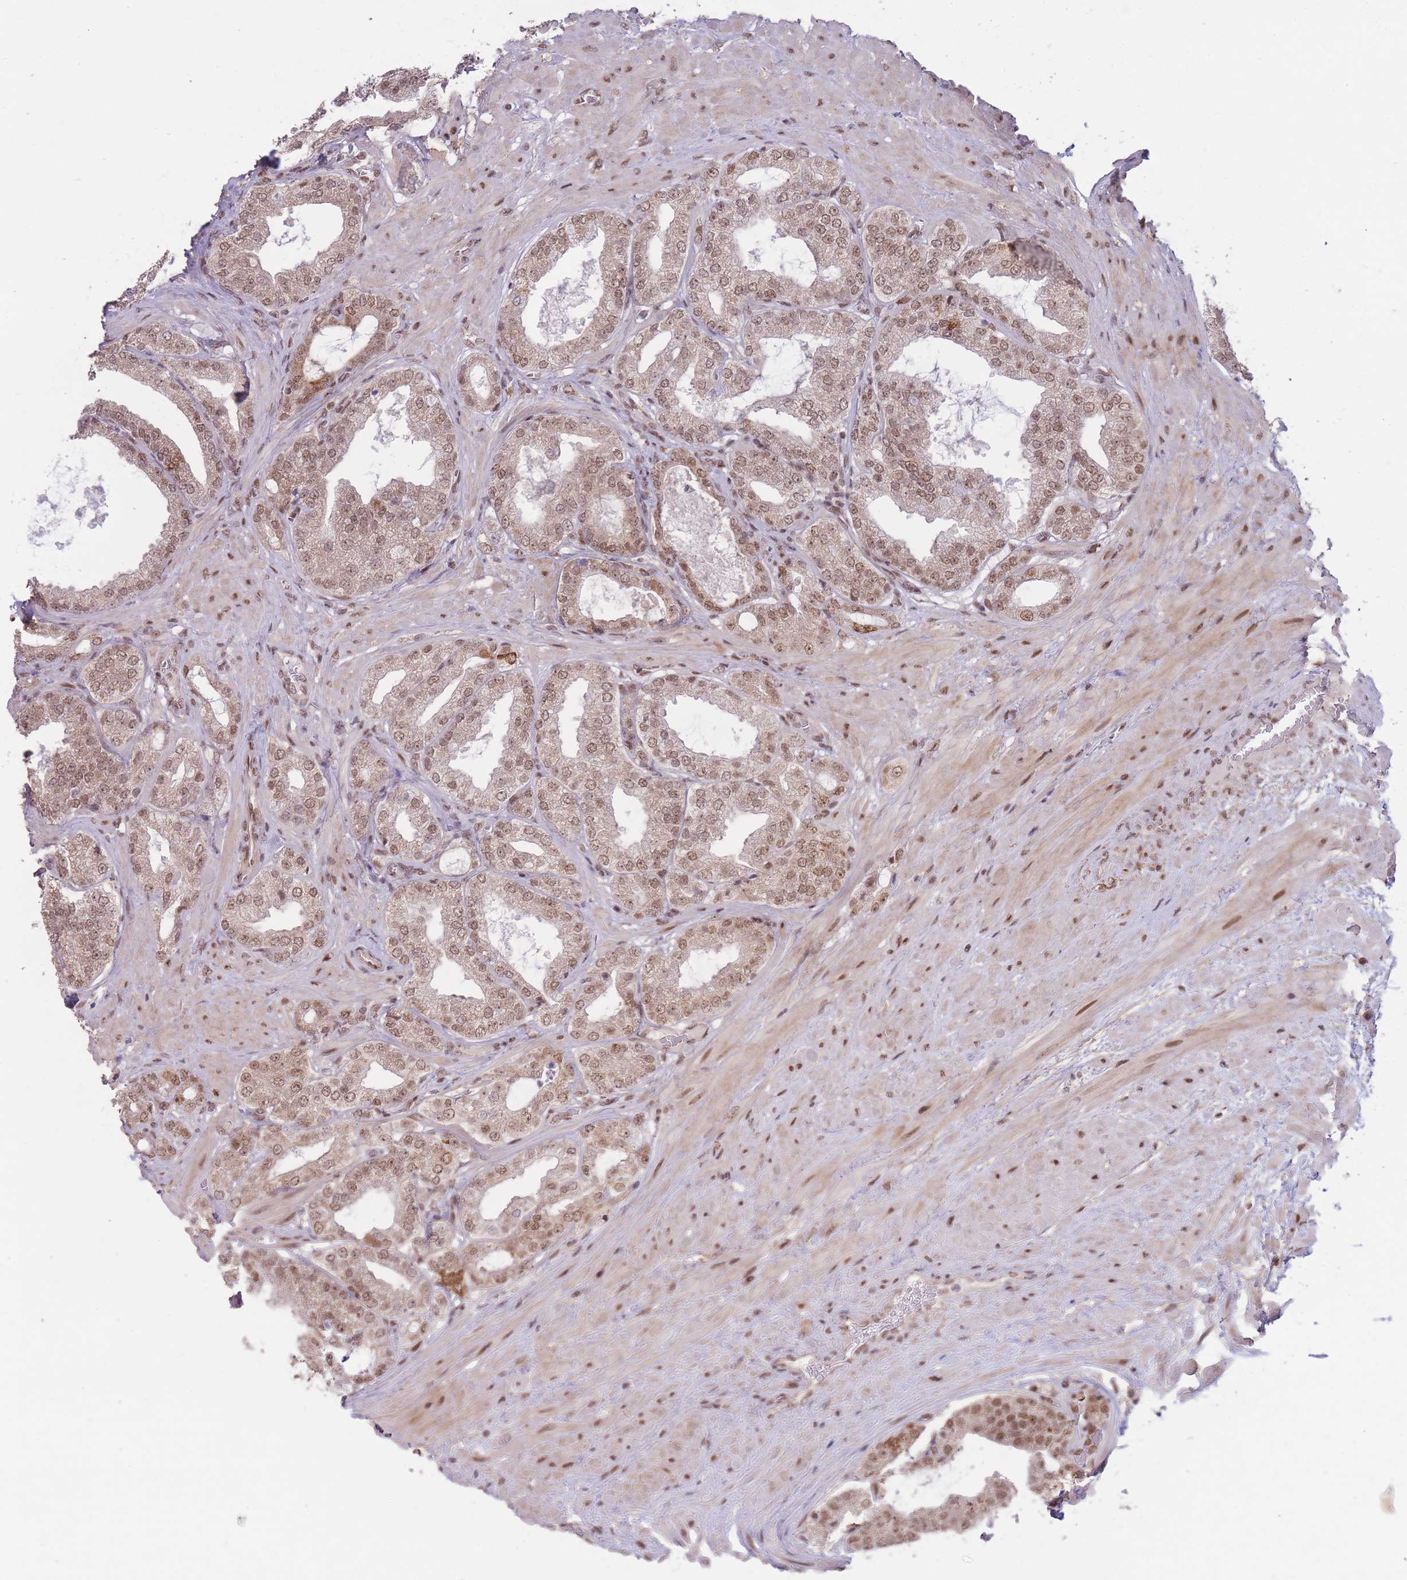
{"staining": {"intensity": "moderate", "quantity": ">75%", "location": "nuclear"}, "tissue": "prostate cancer", "cell_type": "Tumor cells", "image_type": "cancer", "snomed": [{"axis": "morphology", "description": "Adenocarcinoma, Low grade"}, {"axis": "topography", "description": "Prostate"}], "caption": "IHC image of neoplastic tissue: prostate cancer (adenocarcinoma (low-grade)) stained using IHC shows medium levels of moderate protein expression localized specifically in the nuclear of tumor cells, appearing as a nuclear brown color.", "gene": "CARD8", "patient": {"sex": "male", "age": 63}}